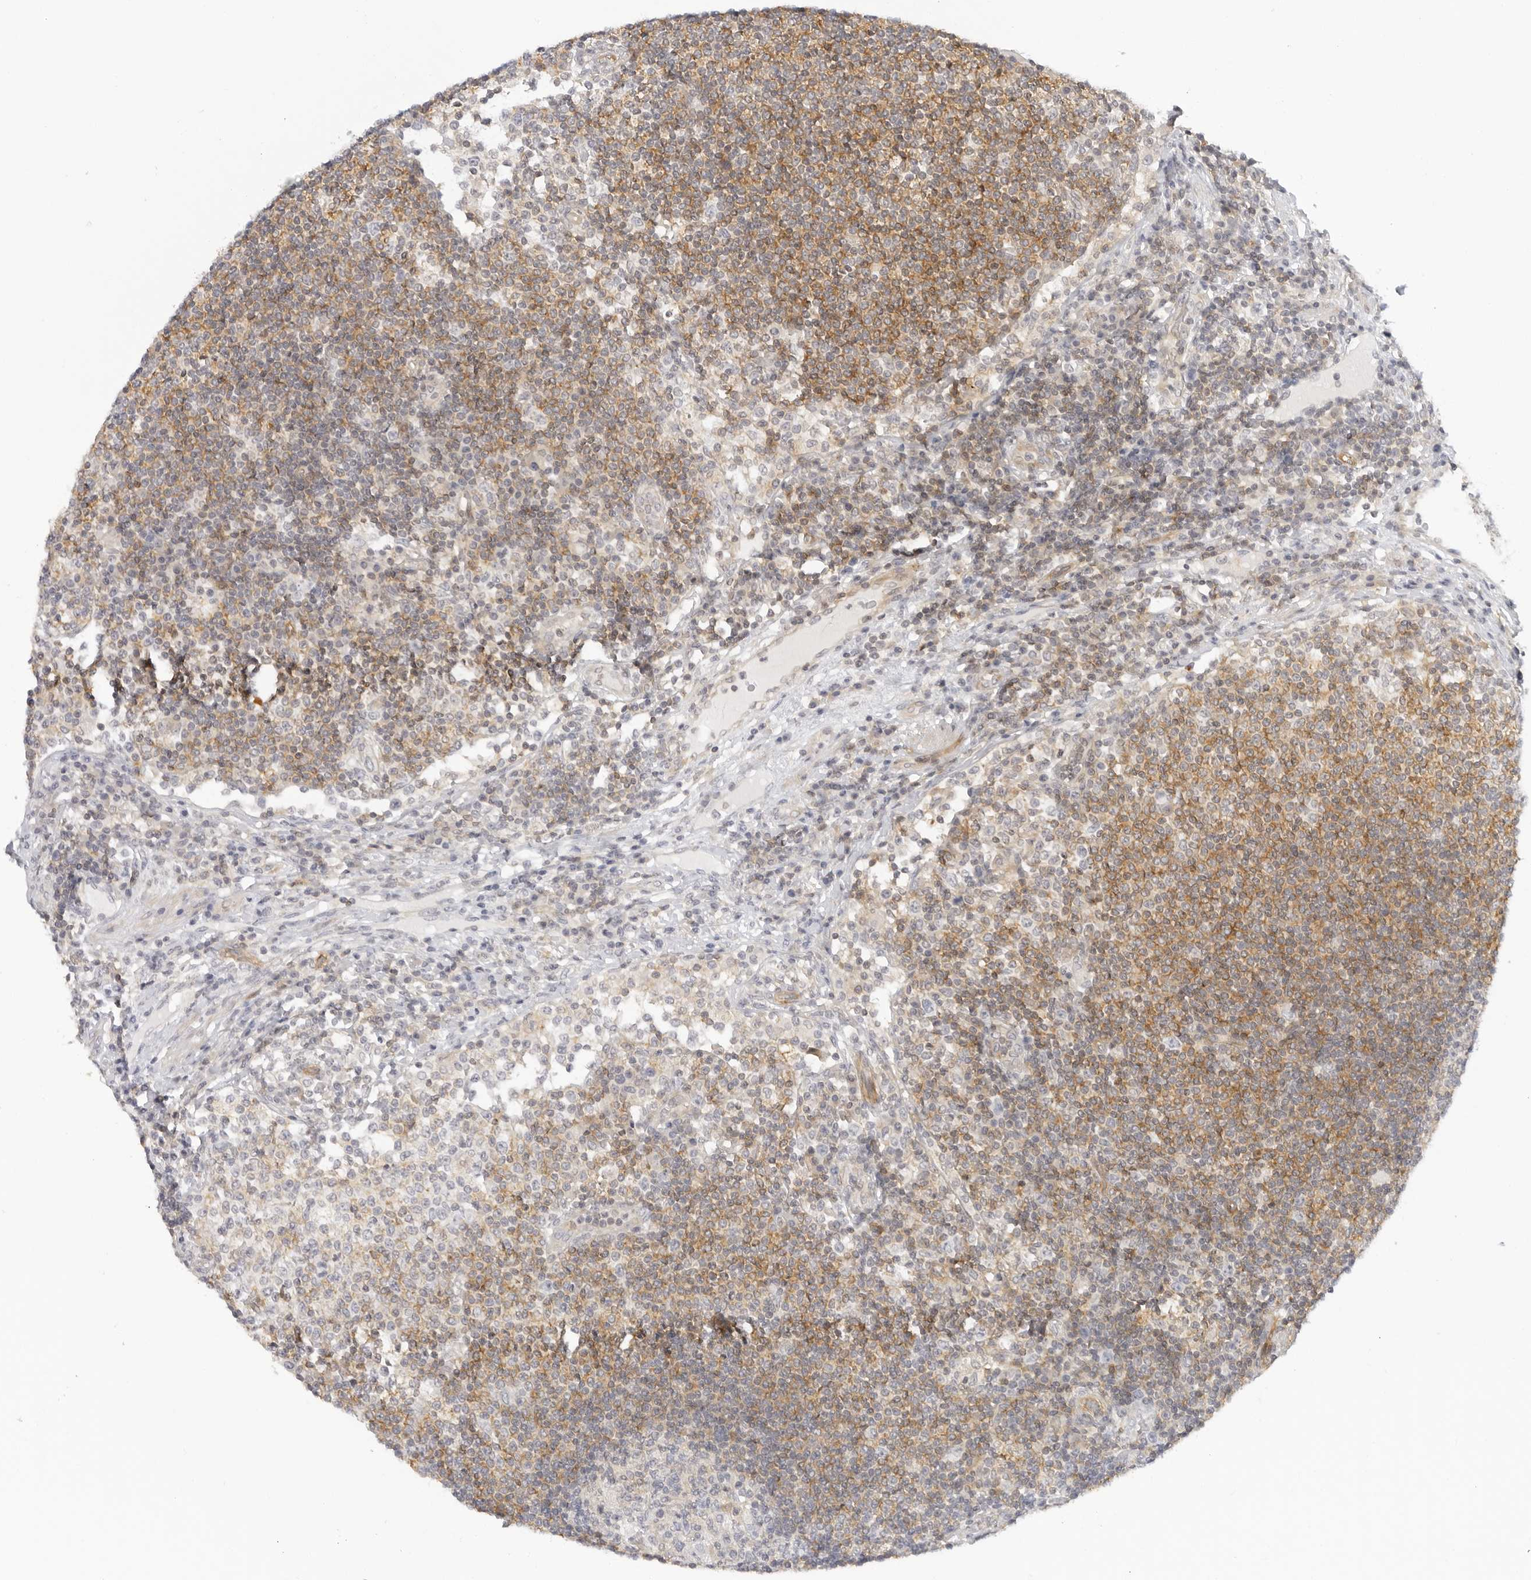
{"staining": {"intensity": "weak", "quantity": "<25%", "location": "cytoplasmic/membranous"}, "tissue": "lymph node", "cell_type": "Germinal center cells", "image_type": "normal", "snomed": [{"axis": "morphology", "description": "Normal tissue, NOS"}, {"axis": "topography", "description": "Lymph node"}], "caption": "Histopathology image shows no protein expression in germinal center cells of normal lymph node. (DAB (3,3'-diaminobenzidine) IHC visualized using brightfield microscopy, high magnification).", "gene": "OSCP1", "patient": {"sex": "female", "age": 53}}